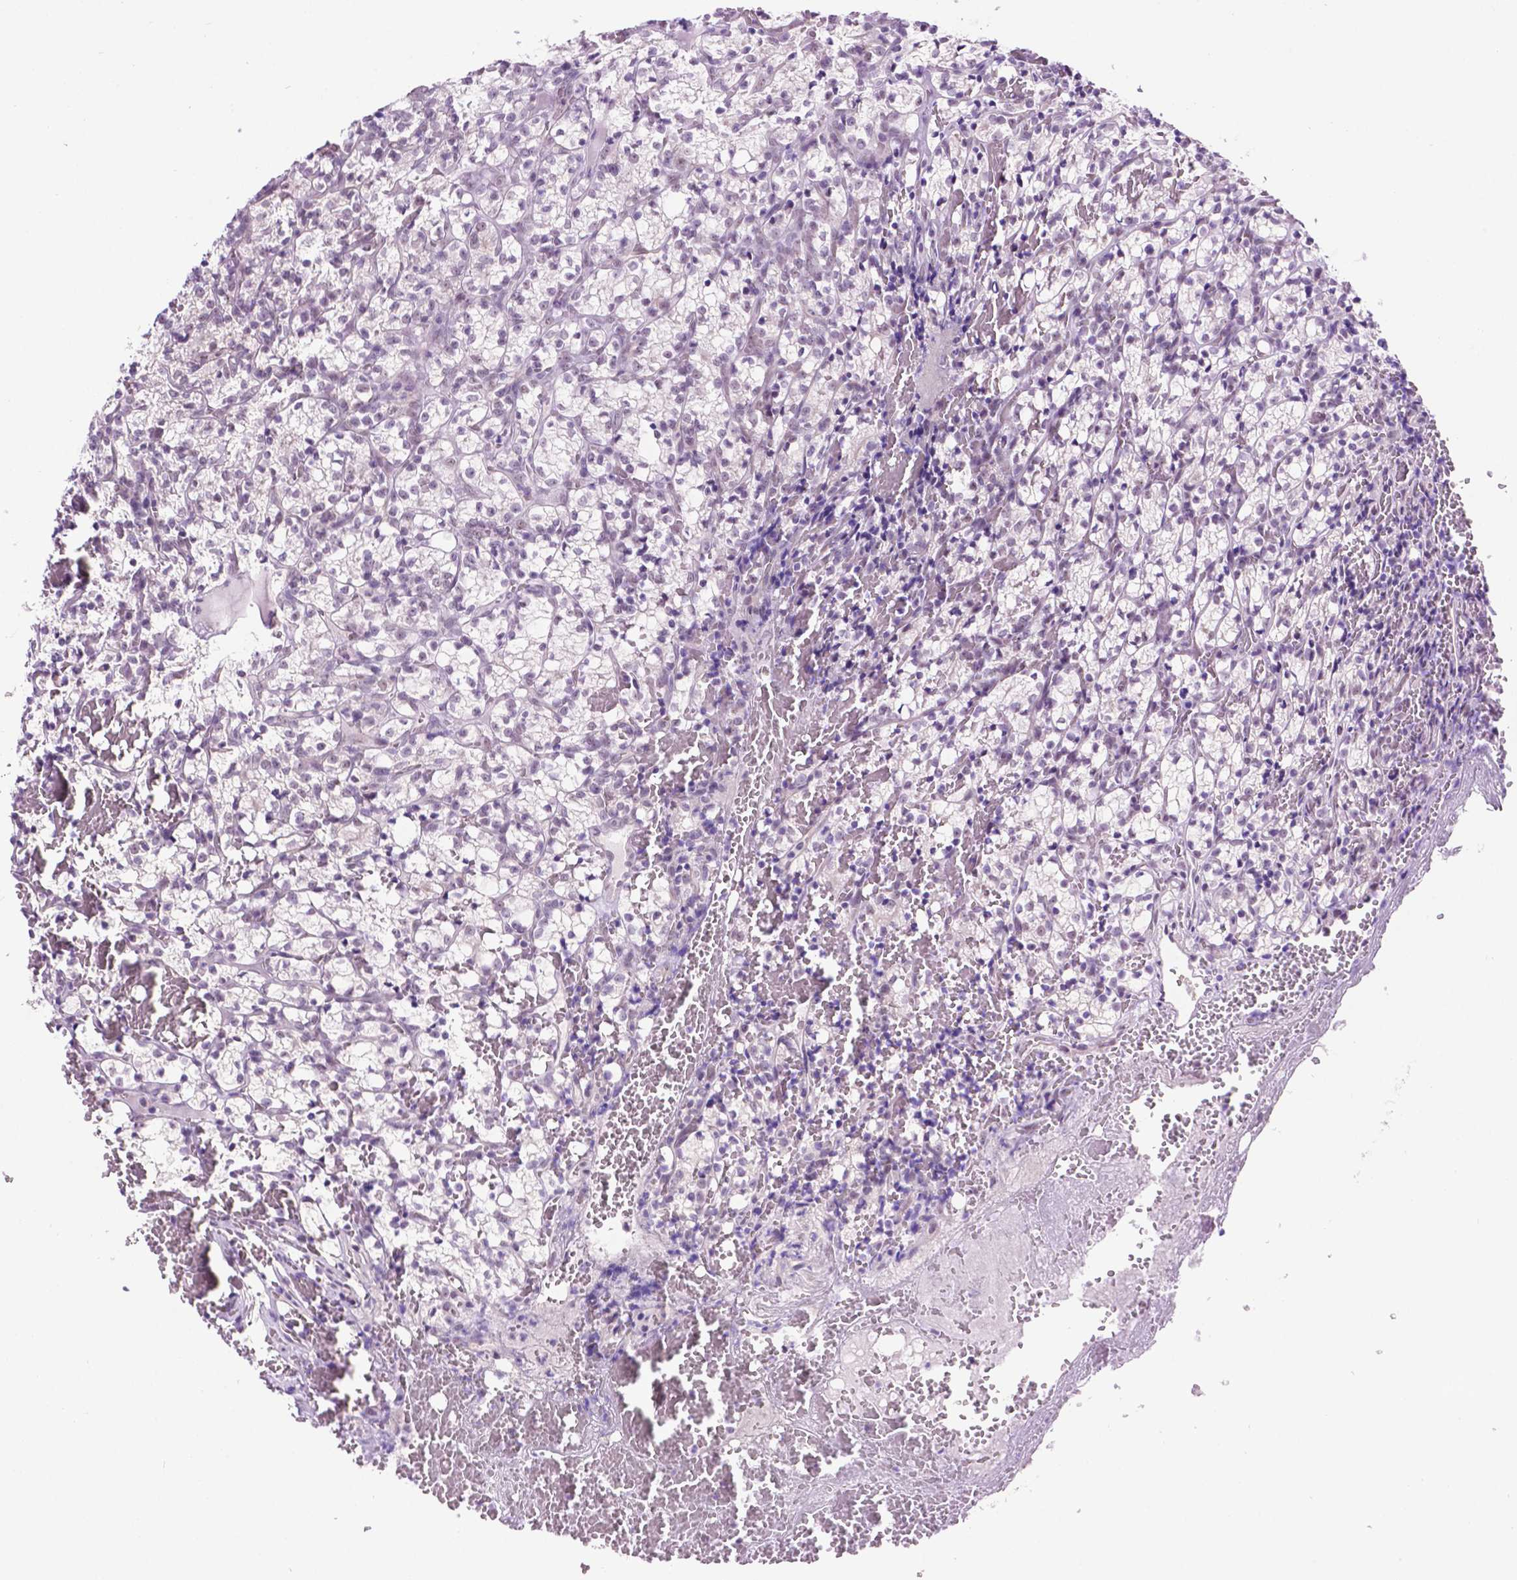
{"staining": {"intensity": "negative", "quantity": "none", "location": "none"}, "tissue": "renal cancer", "cell_type": "Tumor cells", "image_type": "cancer", "snomed": [{"axis": "morphology", "description": "Adenocarcinoma, NOS"}, {"axis": "topography", "description": "Kidney"}], "caption": "The micrograph demonstrates no staining of tumor cells in renal adenocarcinoma.", "gene": "TACSTD2", "patient": {"sex": "female", "age": 69}}